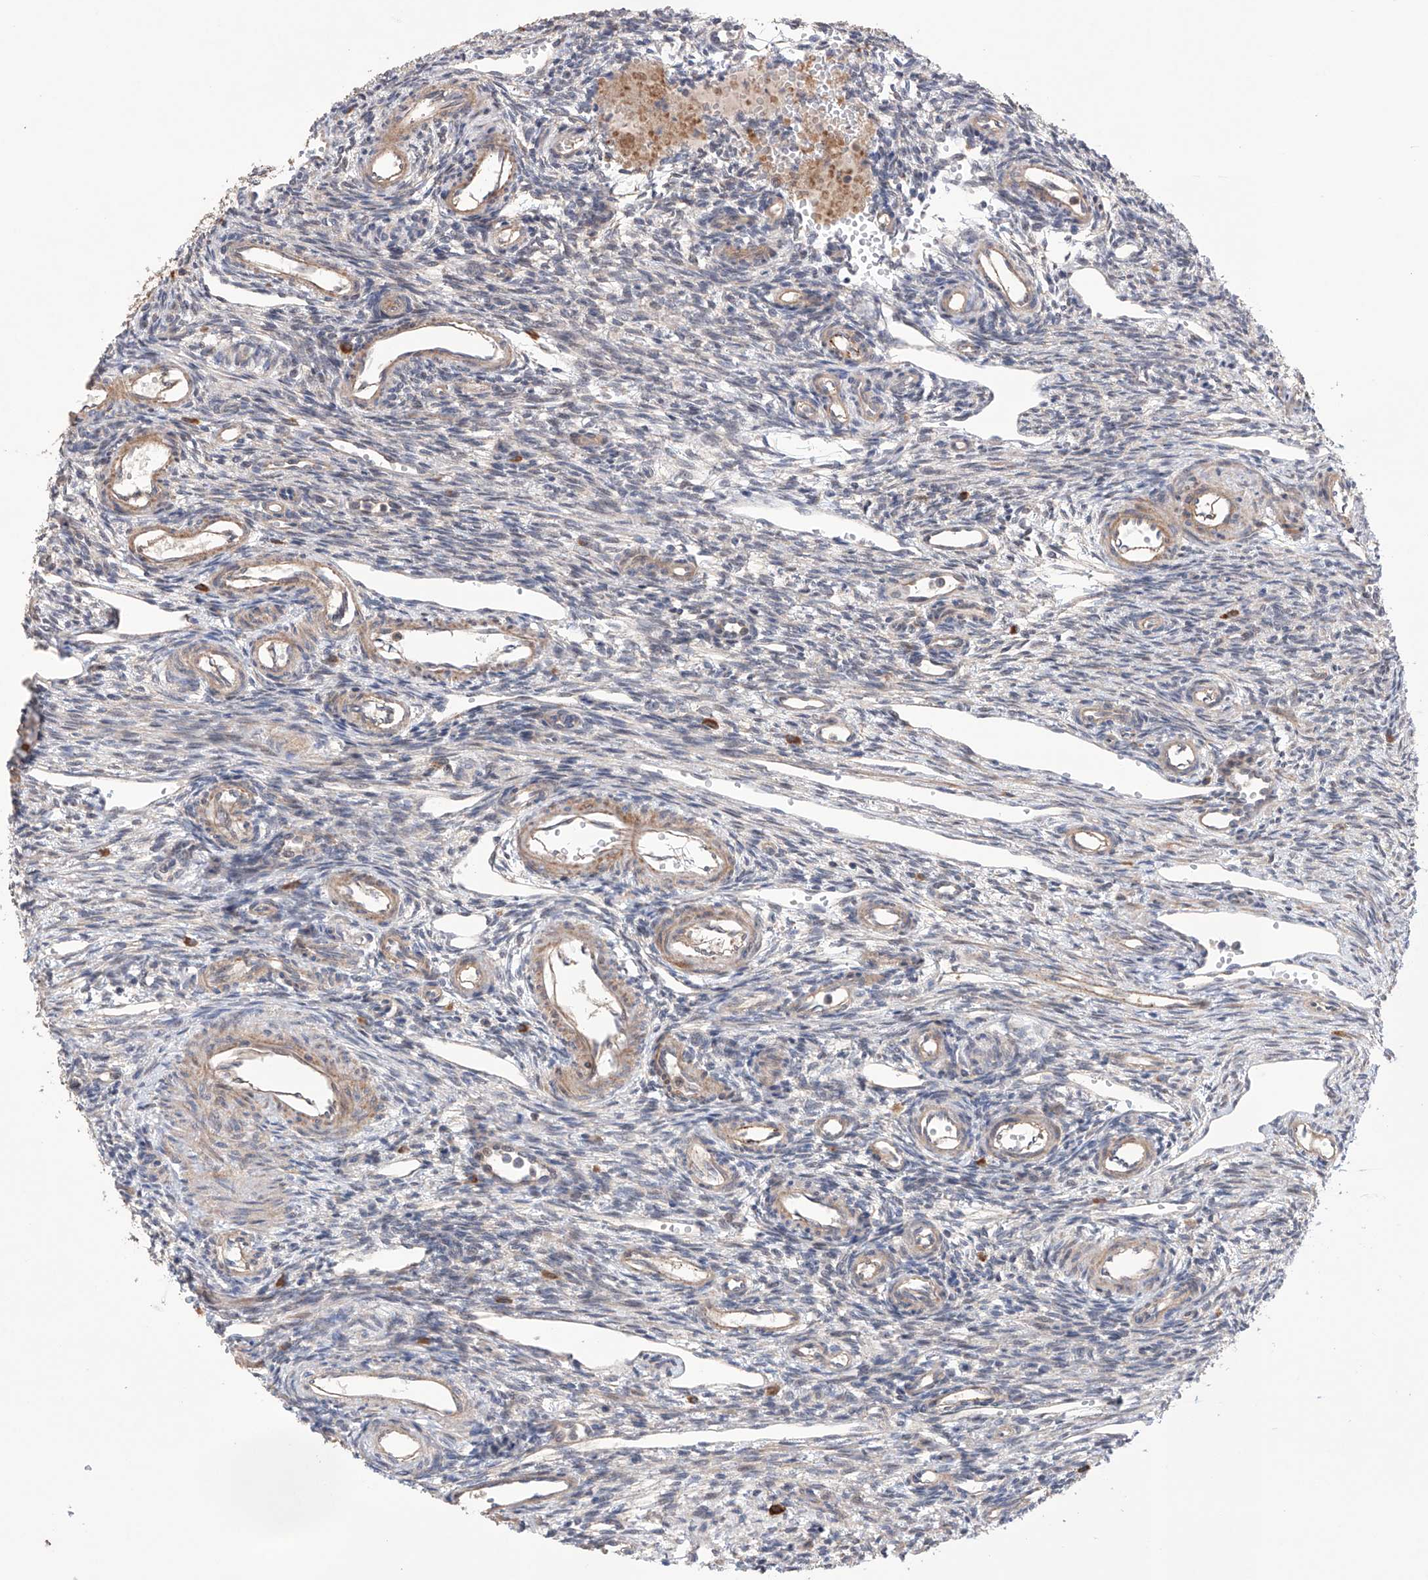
{"staining": {"intensity": "negative", "quantity": "none", "location": "none"}, "tissue": "ovary", "cell_type": "Ovarian stroma cells", "image_type": "normal", "snomed": [{"axis": "morphology", "description": "Normal tissue, NOS"}, {"axis": "morphology", "description": "Cyst, NOS"}, {"axis": "topography", "description": "Ovary"}], "caption": "Protein analysis of normal ovary shows no significant expression in ovarian stroma cells.", "gene": "AFG1L", "patient": {"sex": "female", "age": 33}}